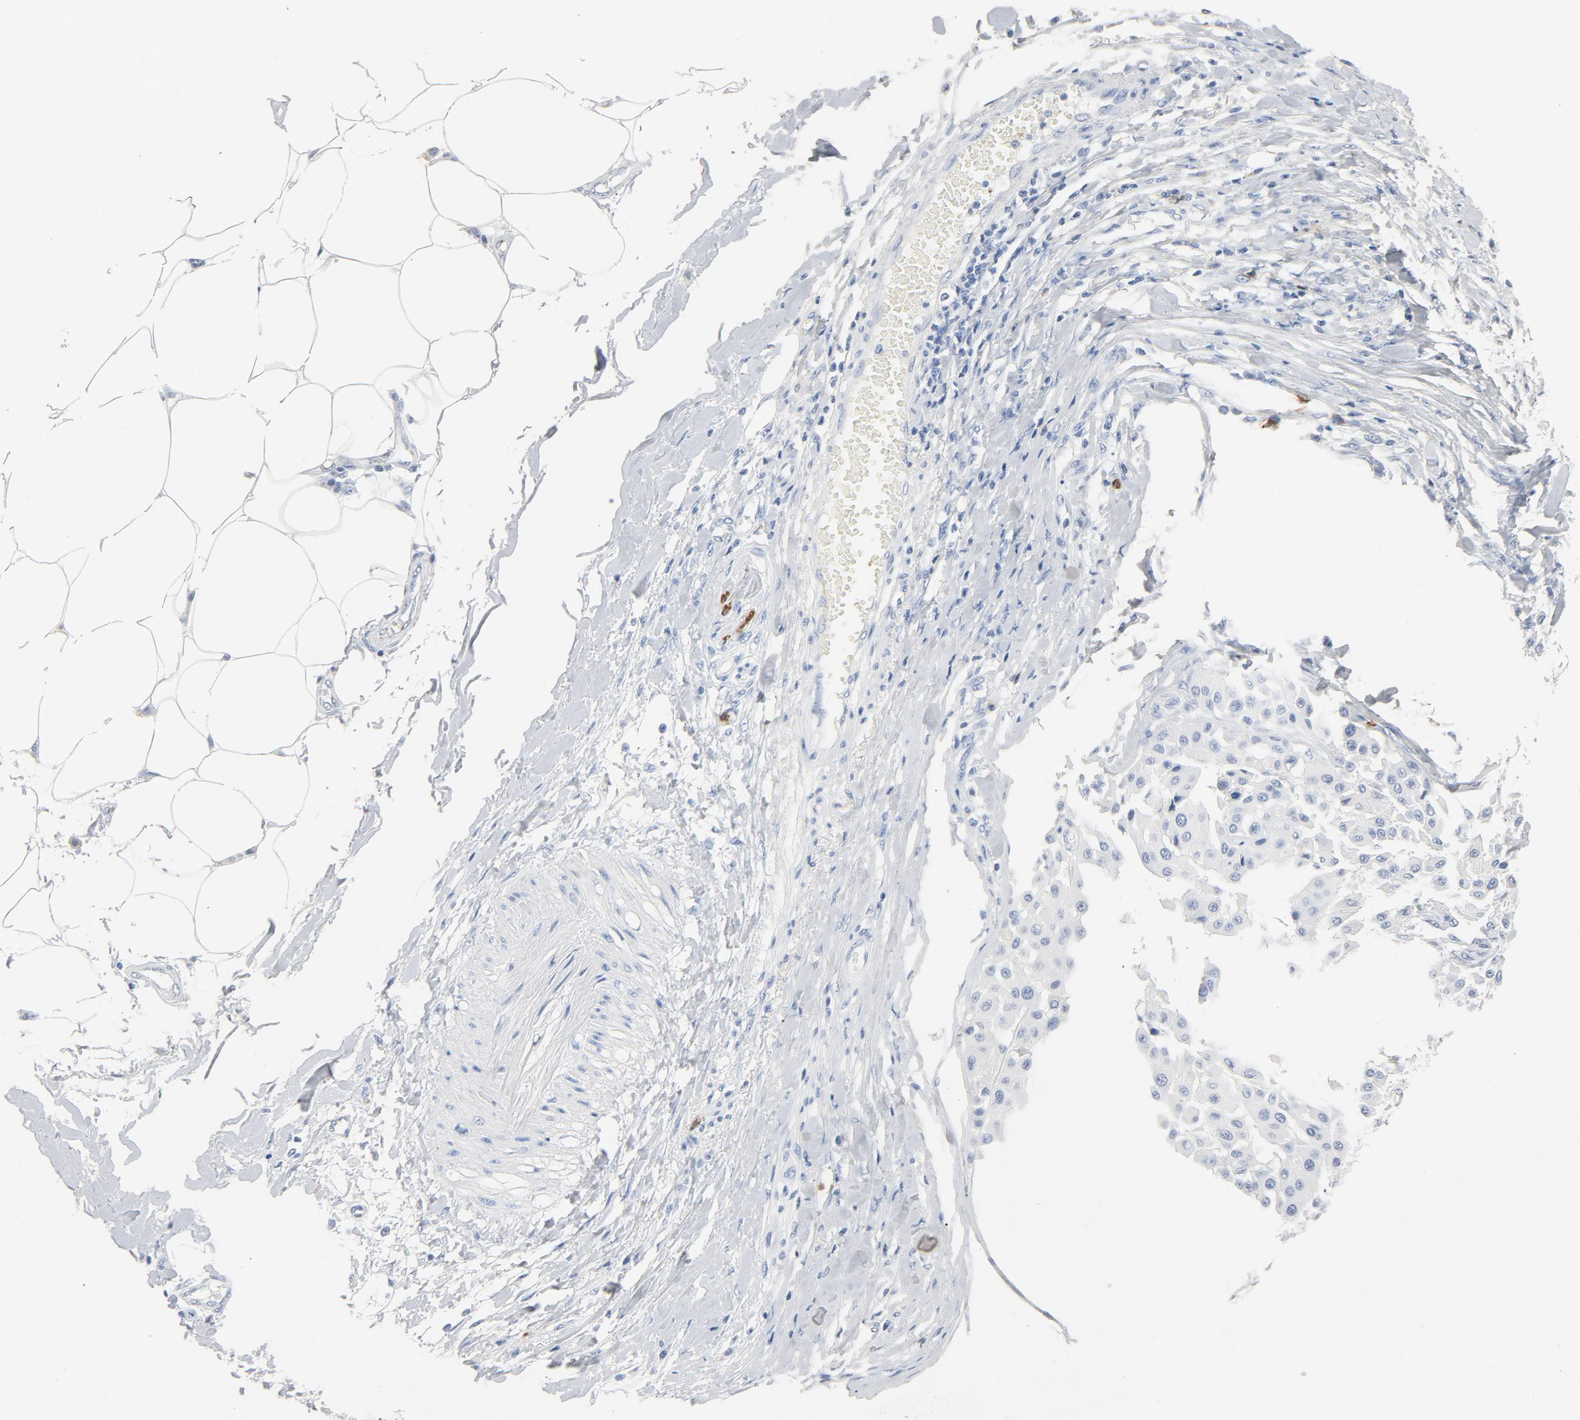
{"staining": {"intensity": "negative", "quantity": "none", "location": "none"}, "tissue": "melanoma", "cell_type": "Tumor cells", "image_type": "cancer", "snomed": [{"axis": "morphology", "description": "Malignant melanoma, Metastatic site"}, {"axis": "topography", "description": "Soft tissue"}], "caption": "Photomicrograph shows no significant protein expression in tumor cells of melanoma.", "gene": "PTPRB", "patient": {"sex": "male", "age": 41}}